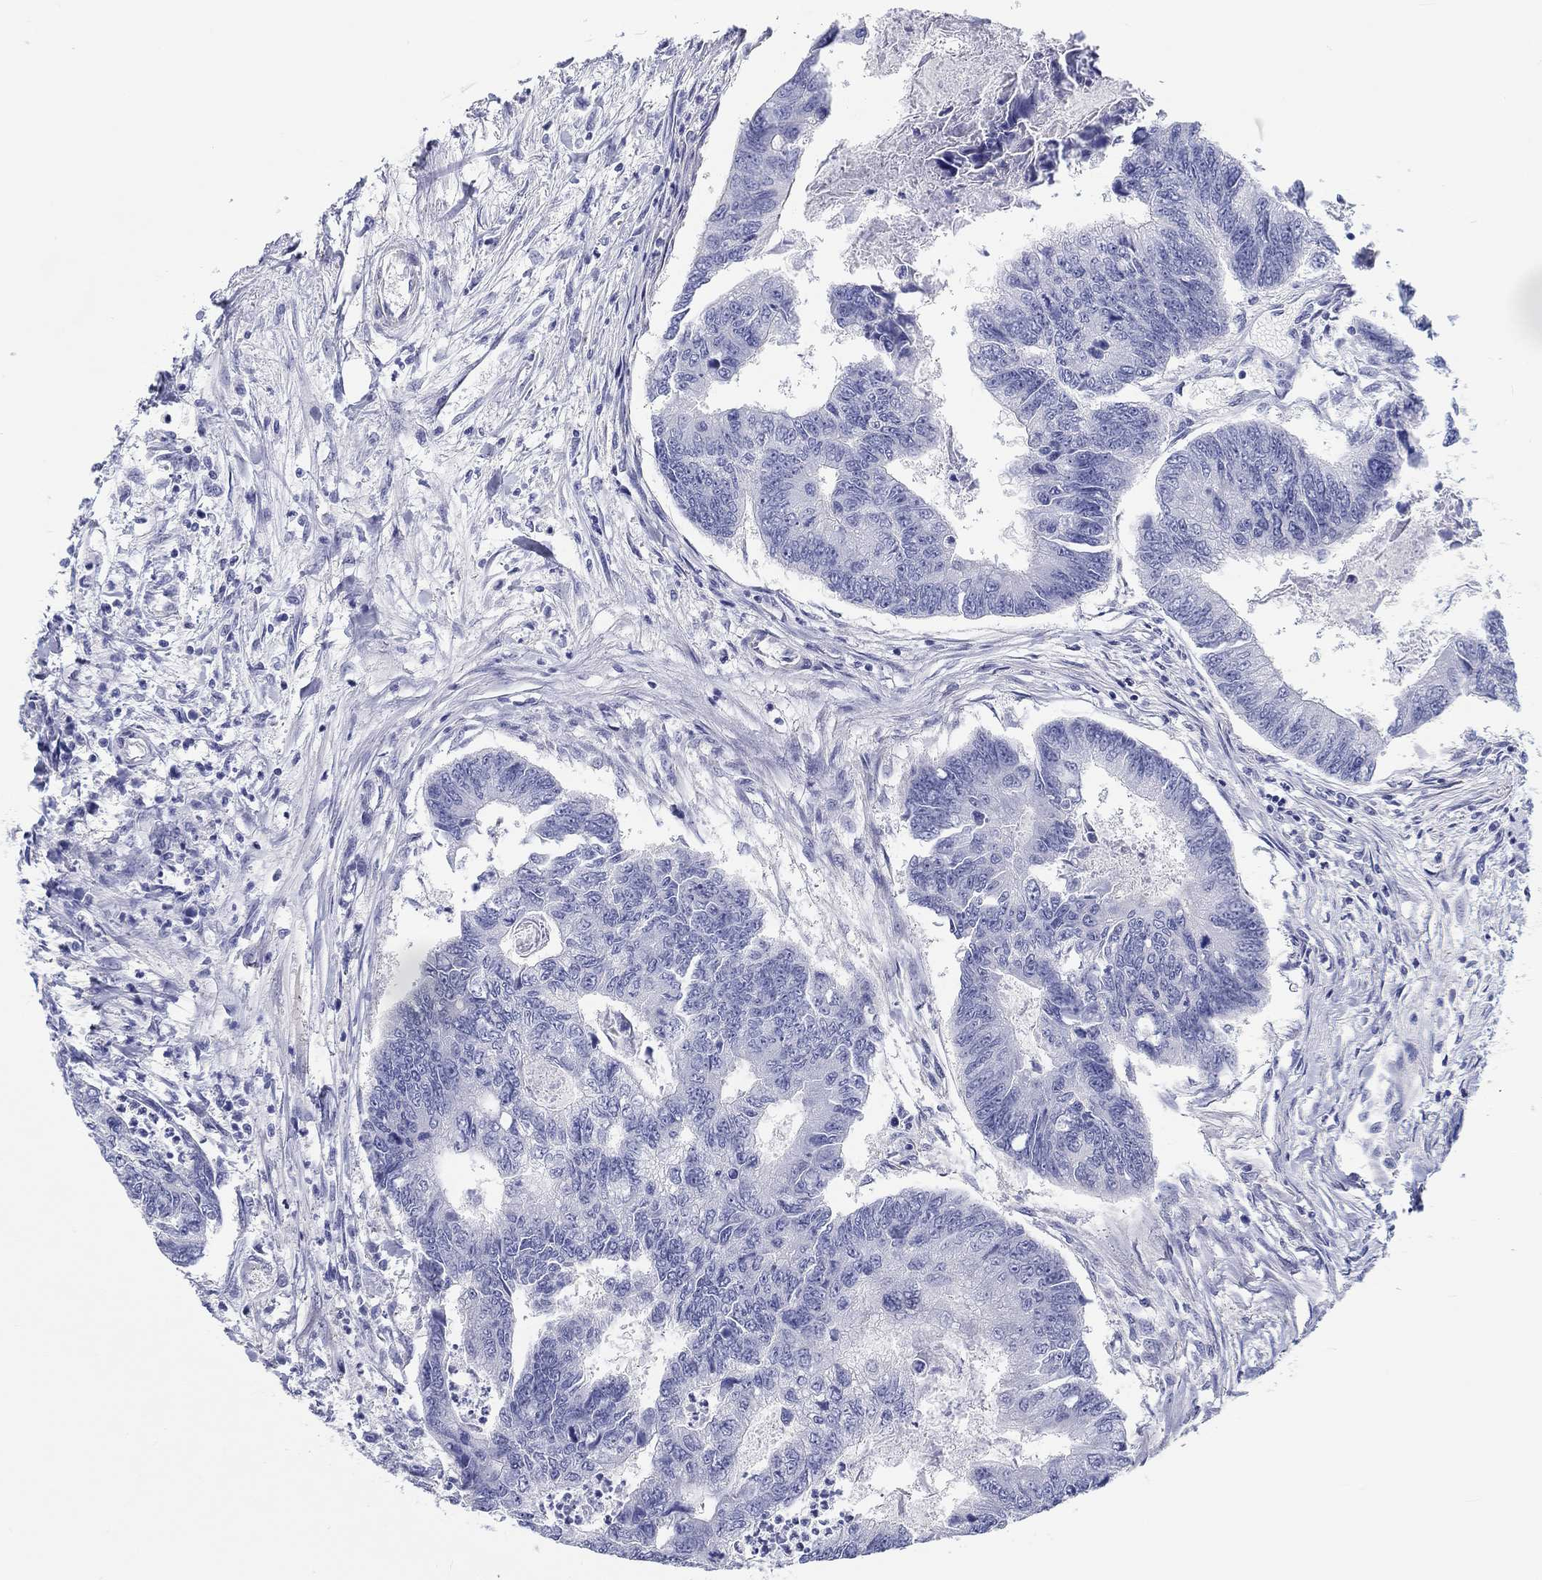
{"staining": {"intensity": "negative", "quantity": "none", "location": "none"}, "tissue": "colorectal cancer", "cell_type": "Tumor cells", "image_type": "cancer", "snomed": [{"axis": "morphology", "description": "Adenocarcinoma, NOS"}, {"axis": "topography", "description": "Colon"}], "caption": "The IHC micrograph has no significant staining in tumor cells of colorectal cancer (adenocarcinoma) tissue. The staining was performed using DAB (3,3'-diaminobenzidine) to visualize the protein expression in brown, while the nuclei were stained in blue with hematoxylin (Magnification: 20x).", "gene": "CRYGD", "patient": {"sex": "female", "age": 65}}